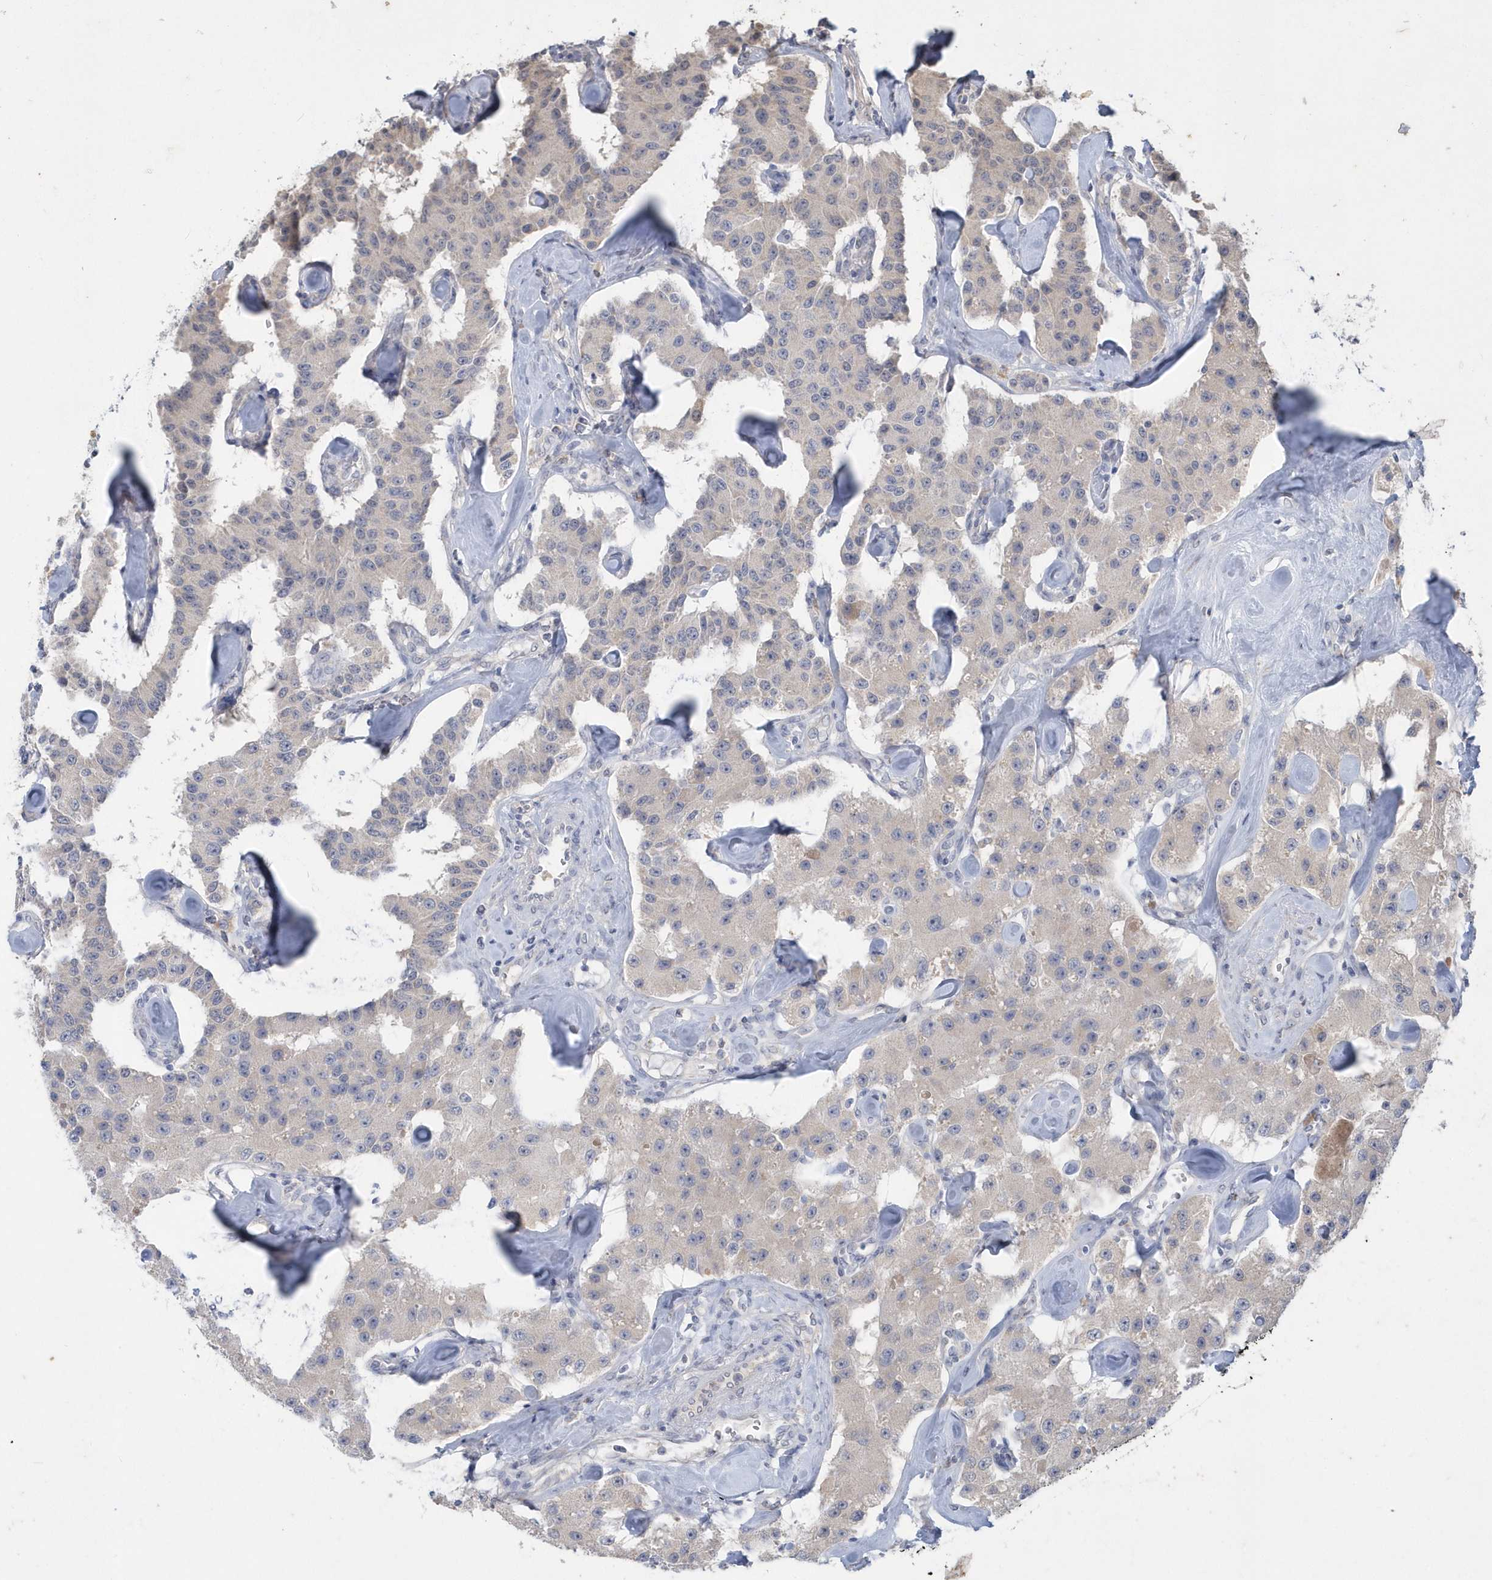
{"staining": {"intensity": "negative", "quantity": "none", "location": "none"}, "tissue": "carcinoid", "cell_type": "Tumor cells", "image_type": "cancer", "snomed": [{"axis": "morphology", "description": "Carcinoid, malignant, NOS"}, {"axis": "topography", "description": "Pancreas"}], "caption": "Tumor cells show no significant positivity in carcinoid (malignant).", "gene": "AKR7A2", "patient": {"sex": "male", "age": 41}}